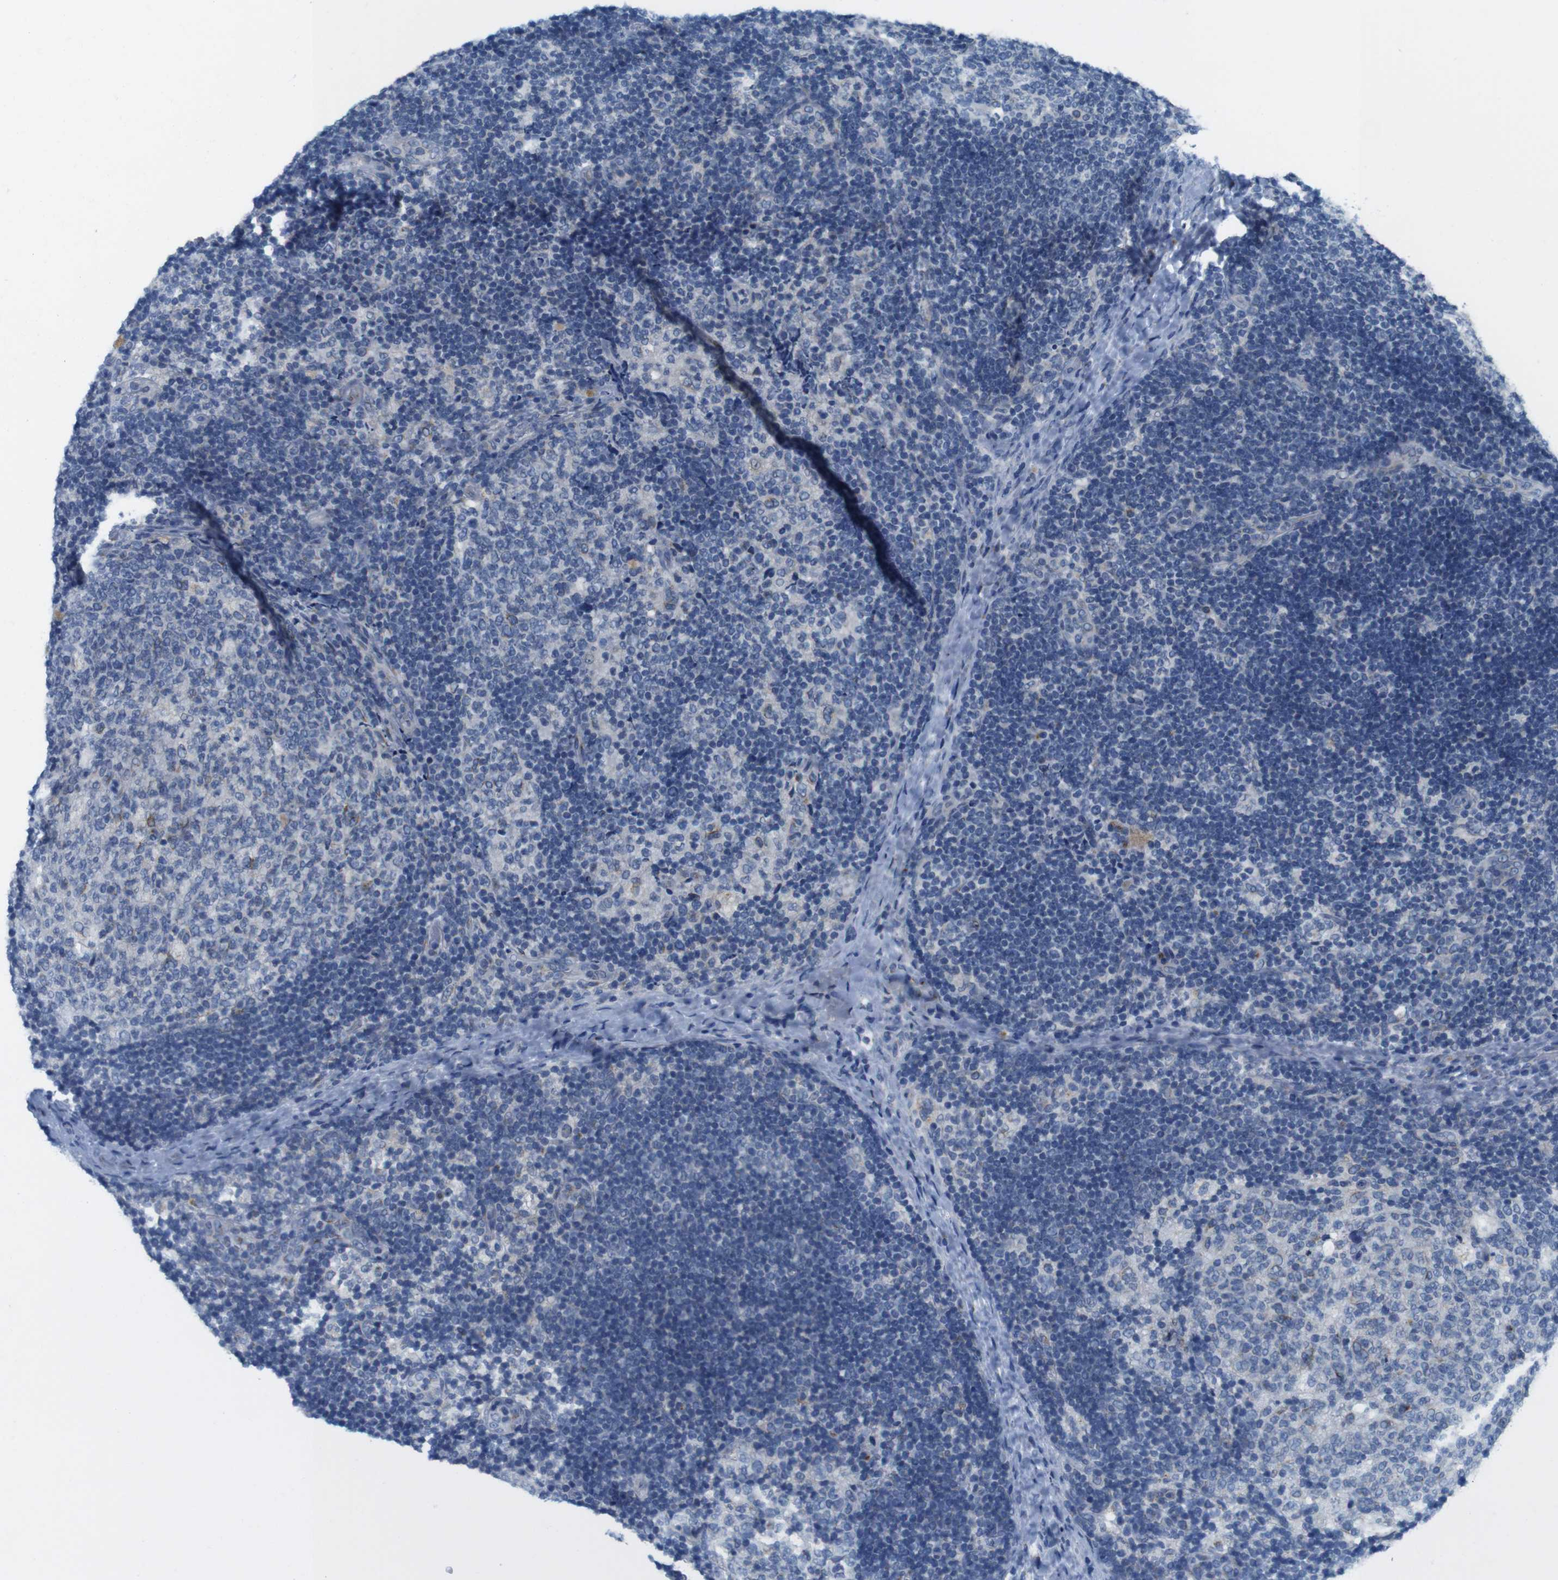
{"staining": {"intensity": "weak", "quantity": "<25%", "location": "cytoplasmic/membranous"}, "tissue": "lymph node", "cell_type": "Germinal center cells", "image_type": "normal", "snomed": [{"axis": "morphology", "description": "Normal tissue, NOS"}, {"axis": "topography", "description": "Lymph node"}], "caption": "Immunohistochemistry of unremarkable human lymph node reveals no staining in germinal center cells. (DAB (3,3'-diaminobenzidine) IHC visualized using brightfield microscopy, high magnification).", "gene": "GOLGA2", "patient": {"sex": "female", "age": 14}}